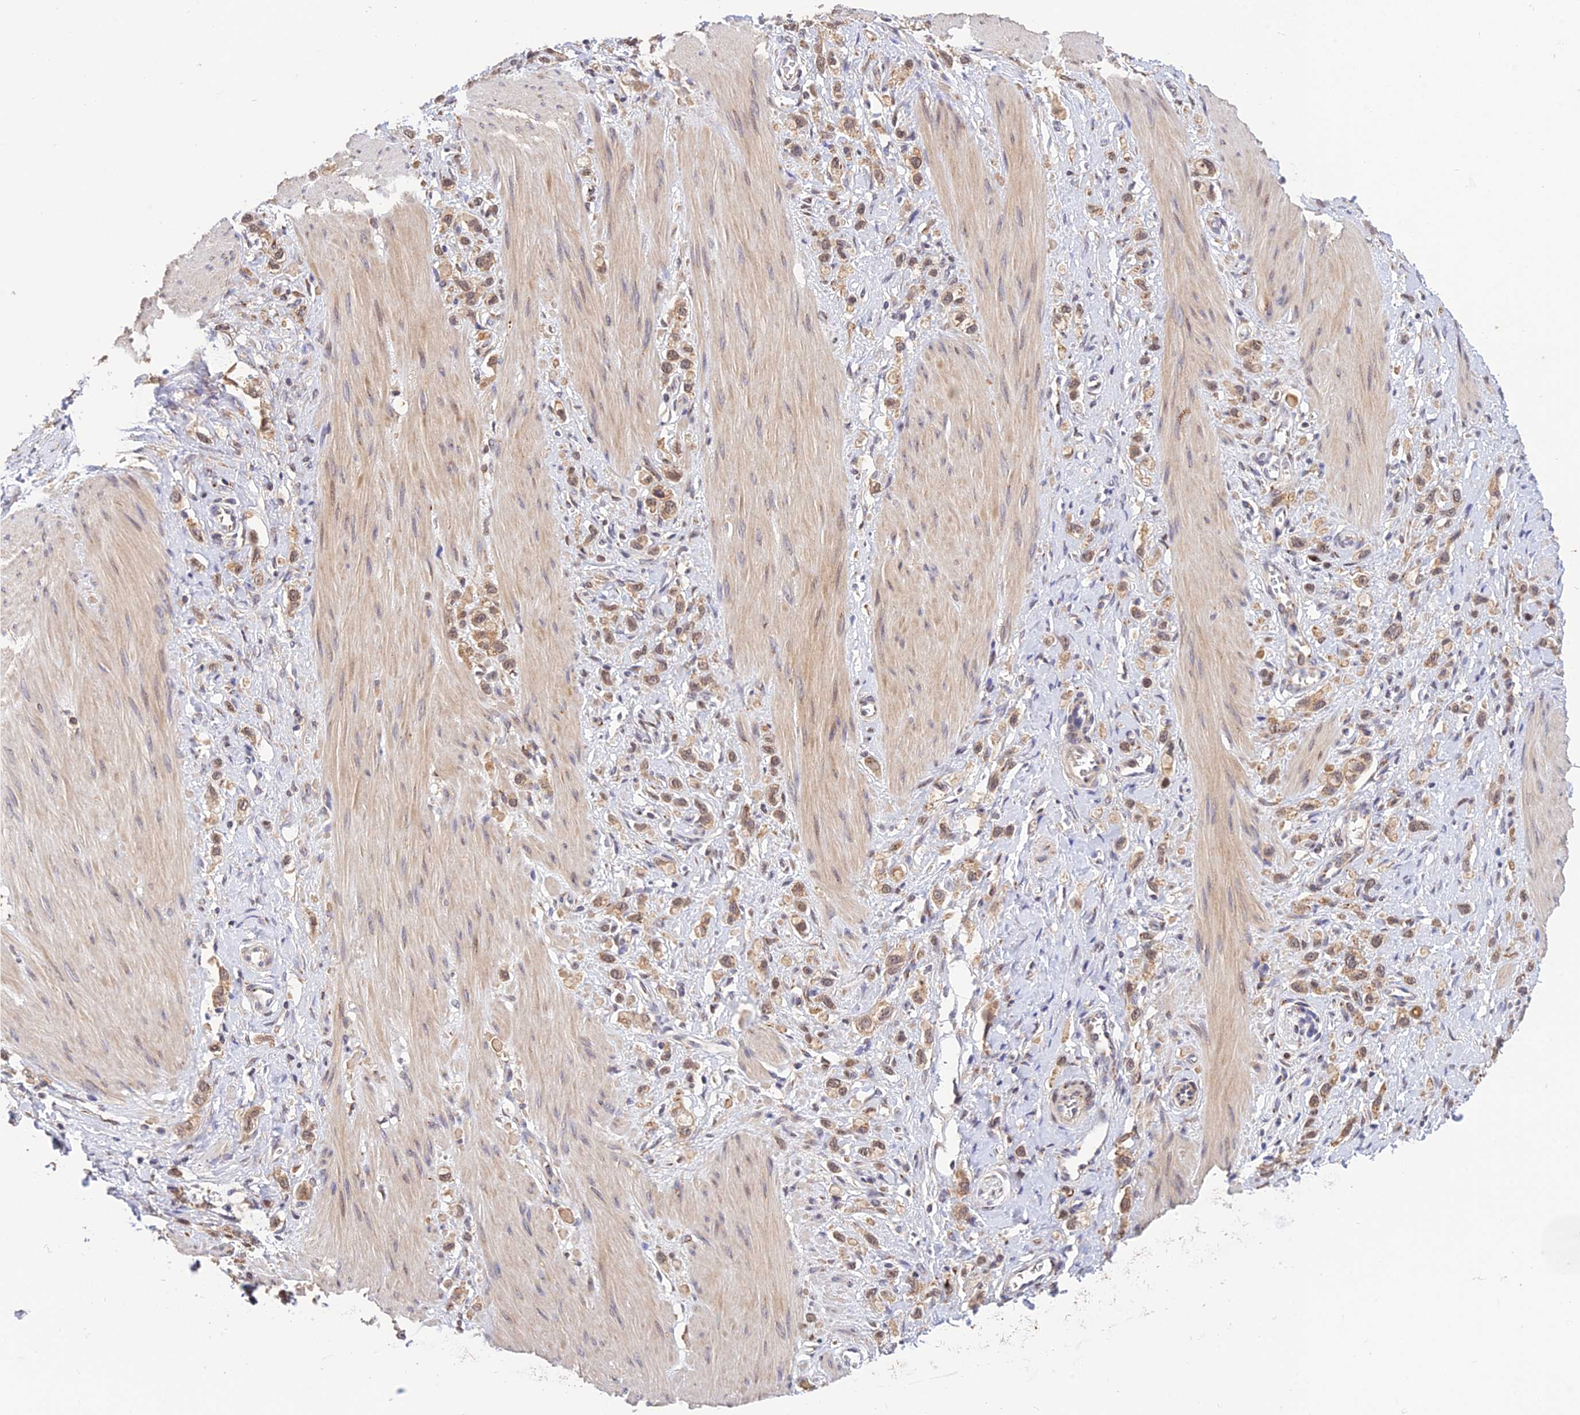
{"staining": {"intensity": "moderate", "quantity": ">75%", "location": "cytoplasmic/membranous,nuclear"}, "tissue": "stomach cancer", "cell_type": "Tumor cells", "image_type": "cancer", "snomed": [{"axis": "morphology", "description": "Adenocarcinoma, NOS"}, {"axis": "topography", "description": "Stomach"}], "caption": "A brown stain shows moderate cytoplasmic/membranous and nuclear positivity of a protein in human adenocarcinoma (stomach) tumor cells.", "gene": "SNX17", "patient": {"sex": "female", "age": 65}}